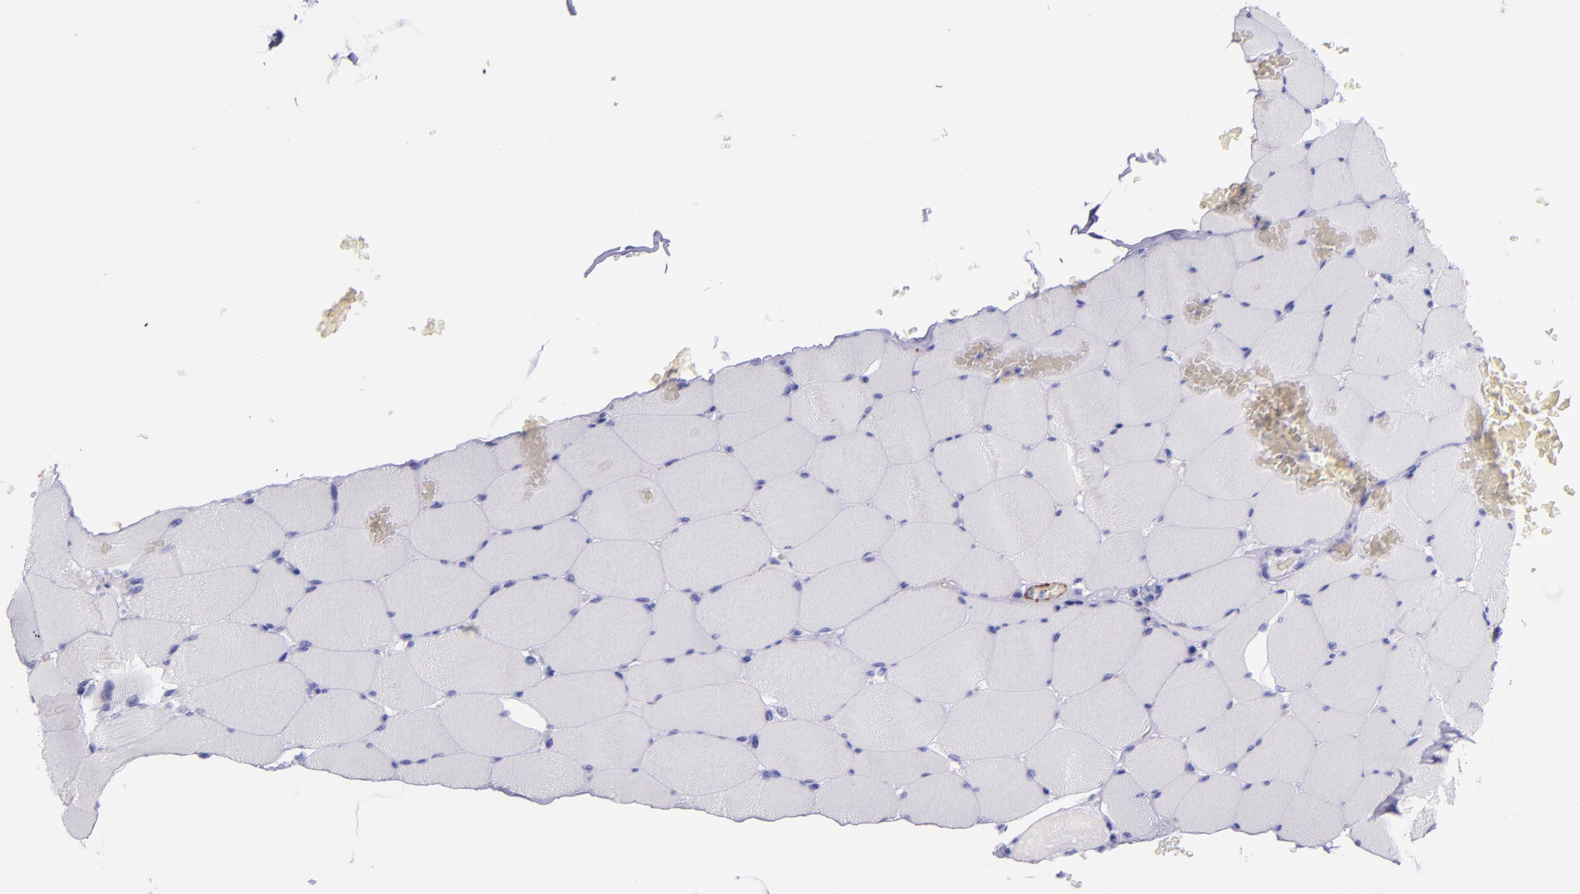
{"staining": {"intensity": "negative", "quantity": "none", "location": "none"}, "tissue": "skeletal muscle", "cell_type": "Myocytes", "image_type": "normal", "snomed": [{"axis": "morphology", "description": "Normal tissue, NOS"}, {"axis": "topography", "description": "Skeletal muscle"}], "caption": "The IHC micrograph has no significant expression in myocytes of skeletal muscle. (DAB (3,3'-diaminobenzidine) immunohistochemistry, high magnification).", "gene": "SELE", "patient": {"sex": "male", "age": 62}}